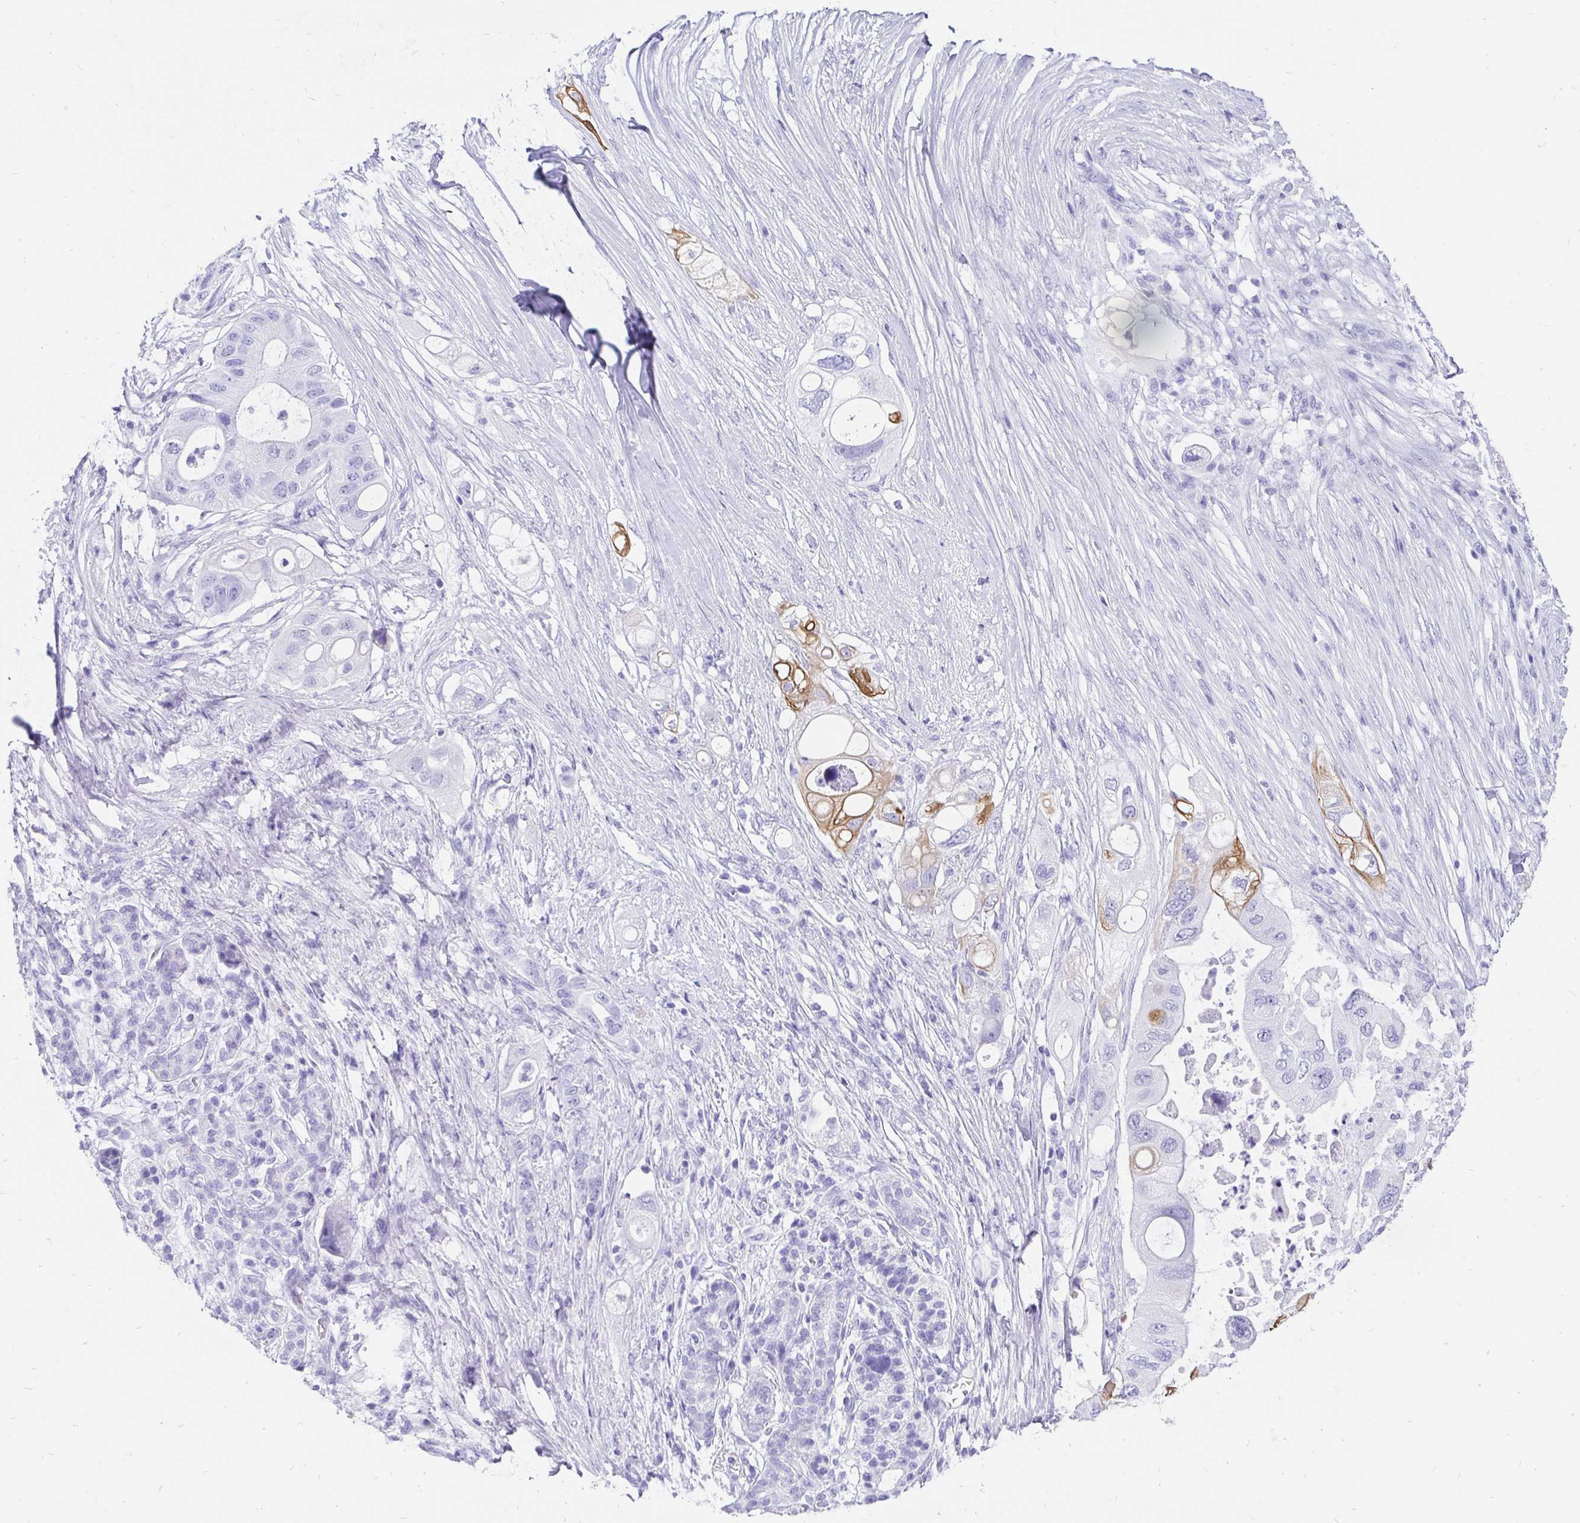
{"staining": {"intensity": "moderate", "quantity": "<25%", "location": "cytoplasmic/membranous"}, "tissue": "pancreatic cancer", "cell_type": "Tumor cells", "image_type": "cancer", "snomed": [{"axis": "morphology", "description": "Adenocarcinoma, NOS"}, {"axis": "topography", "description": "Pancreas"}], "caption": "High-power microscopy captured an immunohistochemistry histopathology image of adenocarcinoma (pancreatic), revealing moderate cytoplasmic/membranous positivity in approximately <25% of tumor cells. The protein of interest is shown in brown color, while the nuclei are stained blue.", "gene": "KRT13", "patient": {"sex": "female", "age": 72}}